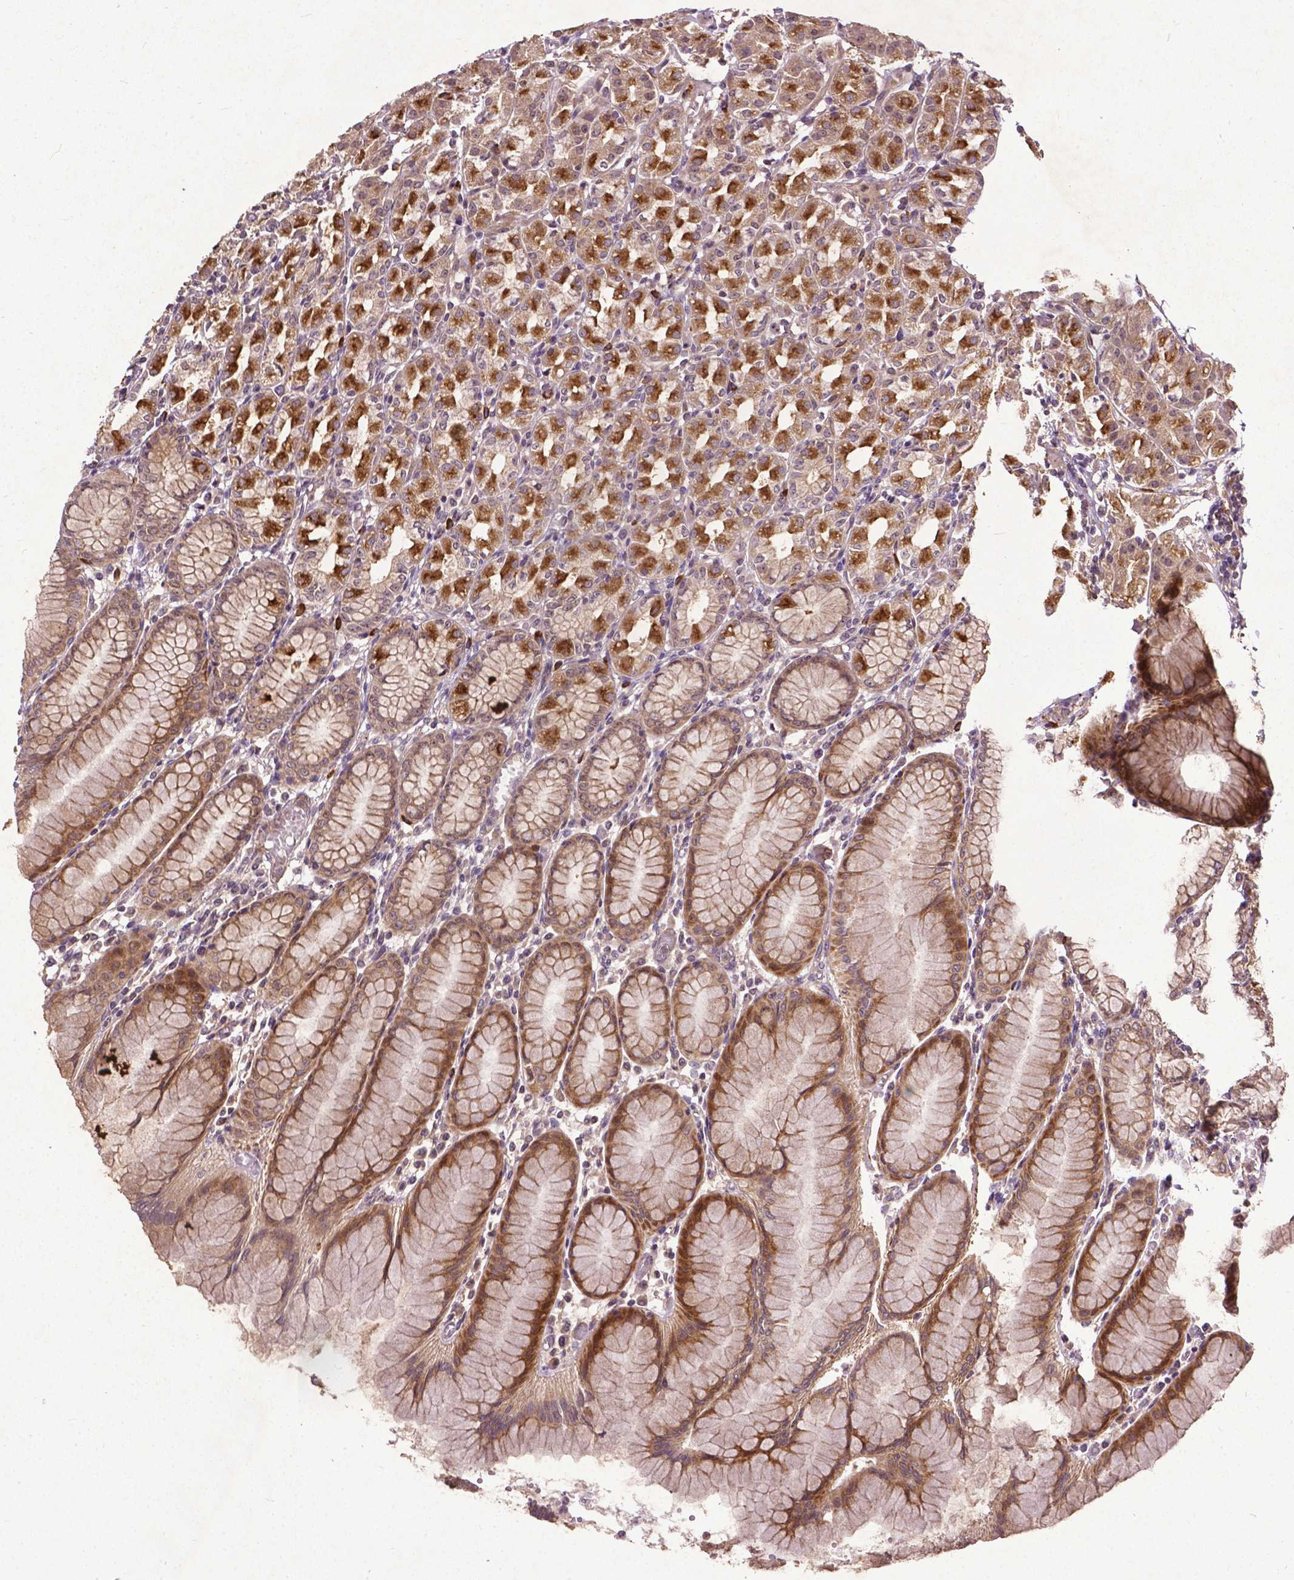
{"staining": {"intensity": "strong", "quantity": "25%-75%", "location": "cytoplasmic/membranous"}, "tissue": "stomach", "cell_type": "Glandular cells", "image_type": "normal", "snomed": [{"axis": "morphology", "description": "Normal tissue, NOS"}, {"axis": "topography", "description": "Stomach"}], "caption": "This is an image of immunohistochemistry (IHC) staining of benign stomach, which shows strong staining in the cytoplasmic/membranous of glandular cells.", "gene": "PARP3", "patient": {"sex": "female", "age": 57}}